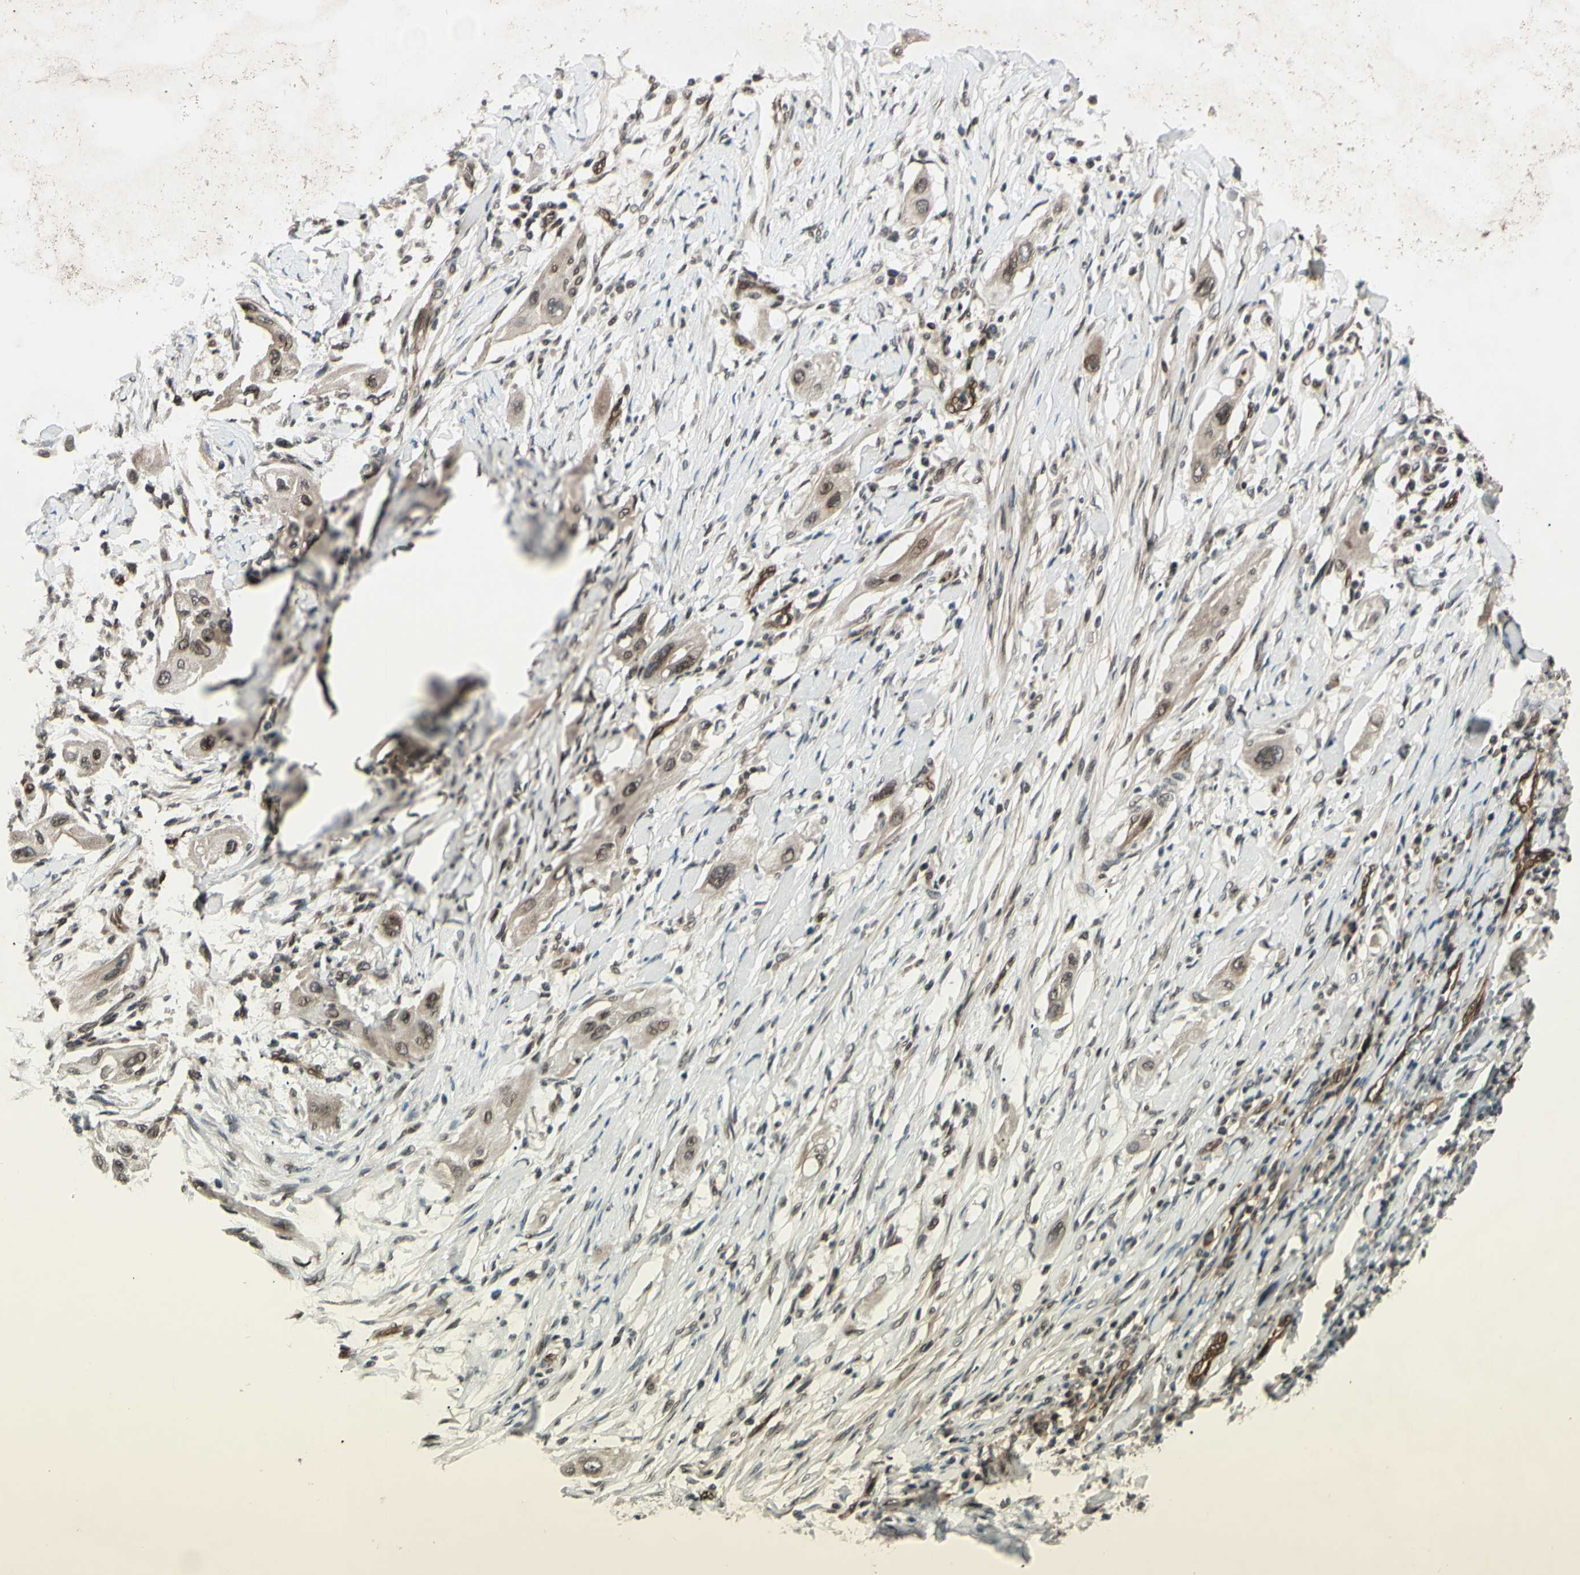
{"staining": {"intensity": "weak", "quantity": ">75%", "location": "cytoplasmic/membranous,nuclear"}, "tissue": "lung cancer", "cell_type": "Tumor cells", "image_type": "cancer", "snomed": [{"axis": "morphology", "description": "Squamous cell carcinoma, NOS"}, {"axis": "topography", "description": "Lung"}], "caption": "A high-resolution photomicrograph shows IHC staining of lung squamous cell carcinoma, which shows weak cytoplasmic/membranous and nuclear expression in about >75% of tumor cells. The staining was performed using DAB, with brown indicating positive protein expression. Nuclei are stained blue with hematoxylin.", "gene": "MLF2", "patient": {"sex": "female", "age": 47}}